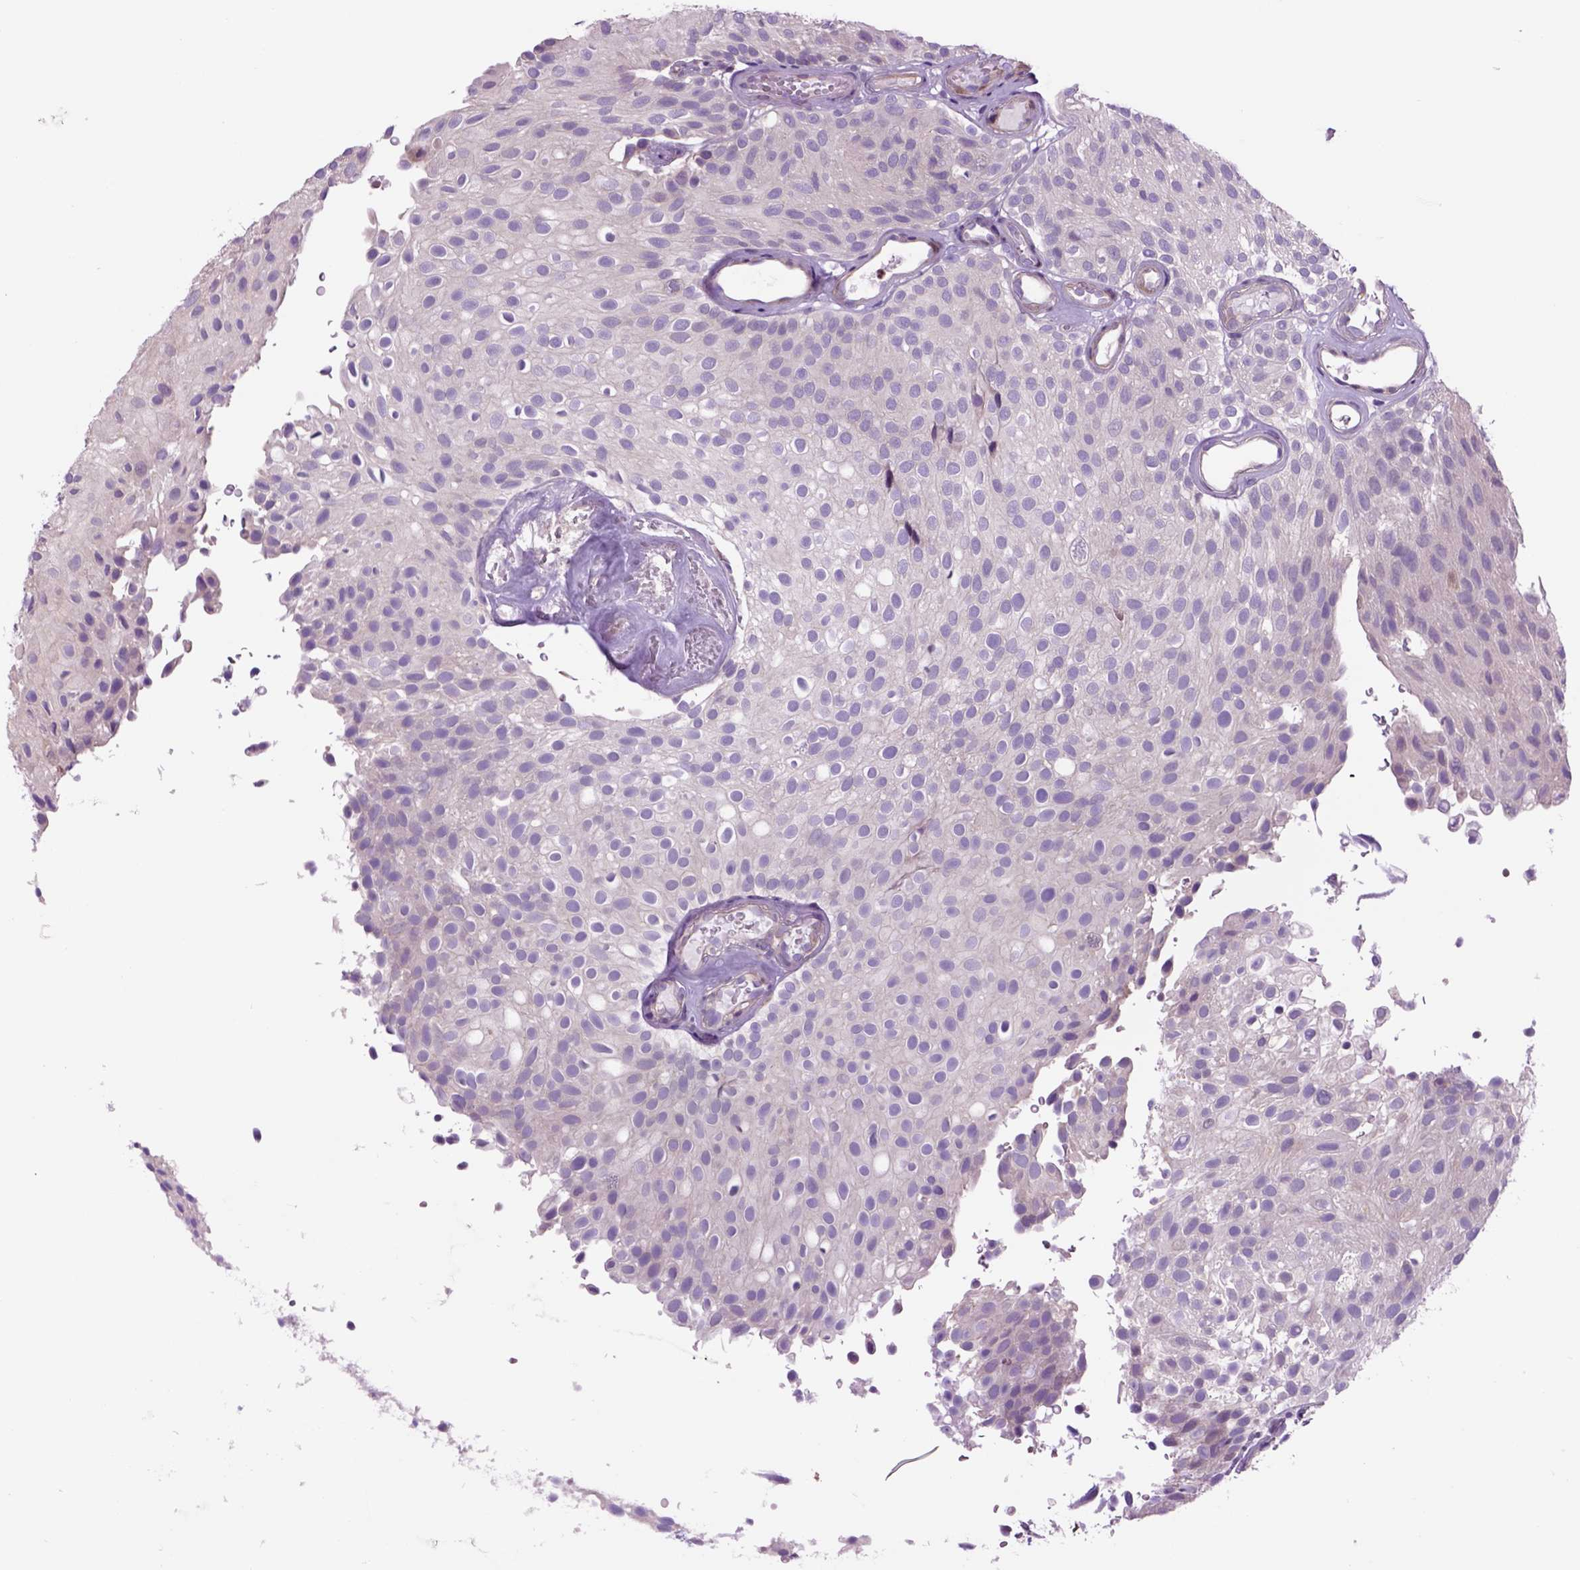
{"staining": {"intensity": "negative", "quantity": "none", "location": "none"}, "tissue": "urothelial cancer", "cell_type": "Tumor cells", "image_type": "cancer", "snomed": [{"axis": "morphology", "description": "Urothelial carcinoma, Low grade"}, {"axis": "topography", "description": "Urinary bladder"}], "caption": "High power microscopy histopathology image of an immunohistochemistry image of urothelial cancer, revealing no significant expression in tumor cells.", "gene": "PIAS3", "patient": {"sex": "male", "age": 78}}